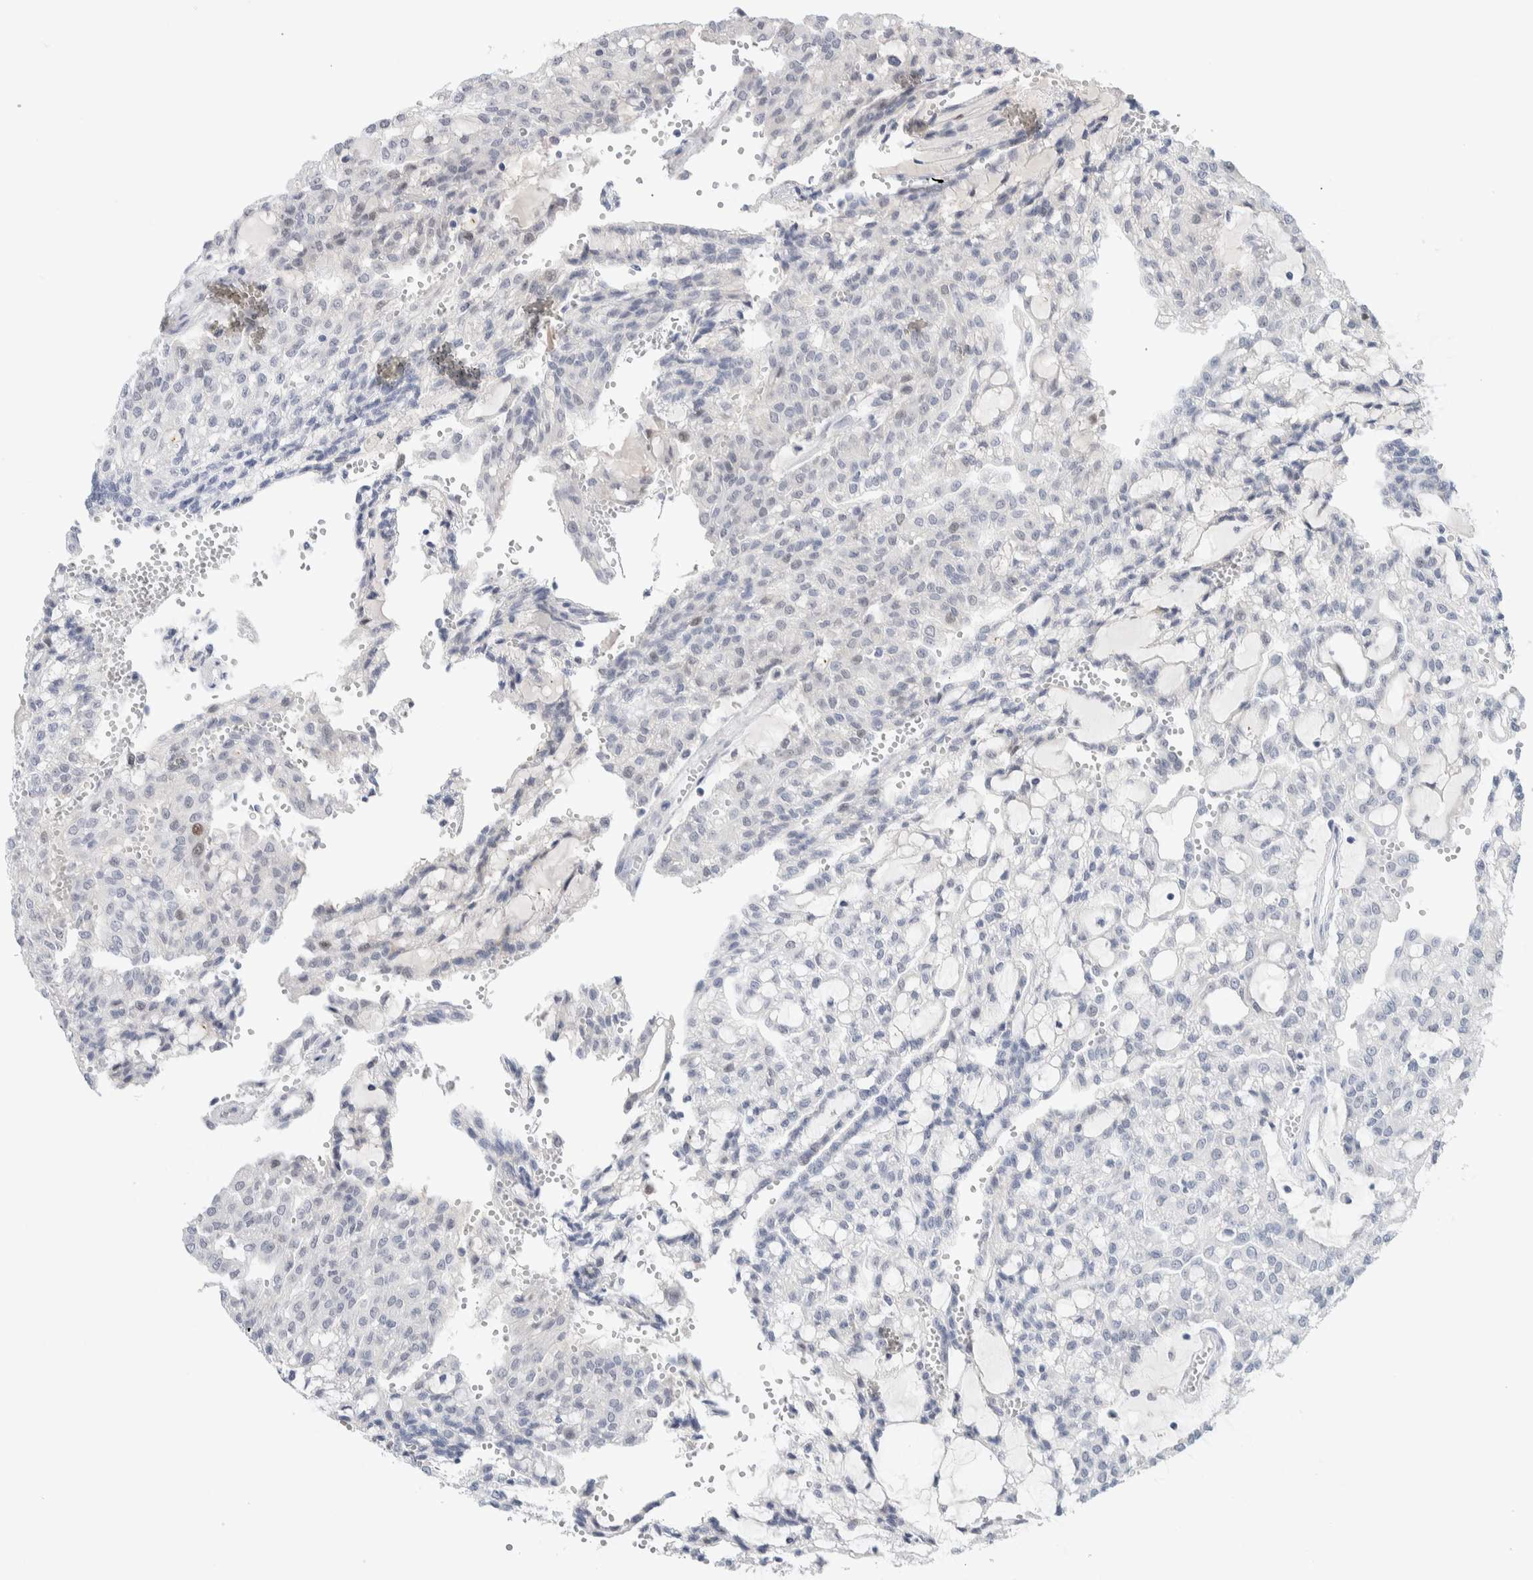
{"staining": {"intensity": "negative", "quantity": "none", "location": "none"}, "tissue": "renal cancer", "cell_type": "Tumor cells", "image_type": "cancer", "snomed": [{"axis": "morphology", "description": "Adenocarcinoma, NOS"}, {"axis": "topography", "description": "Kidney"}], "caption": "This is a micrograph of immunohistochemistry (IHC) staining of renal cancer, which shows no staining in tumor cells.", "gene": "DNAJB6", "patient": {"sex": "male", "age": 63}}